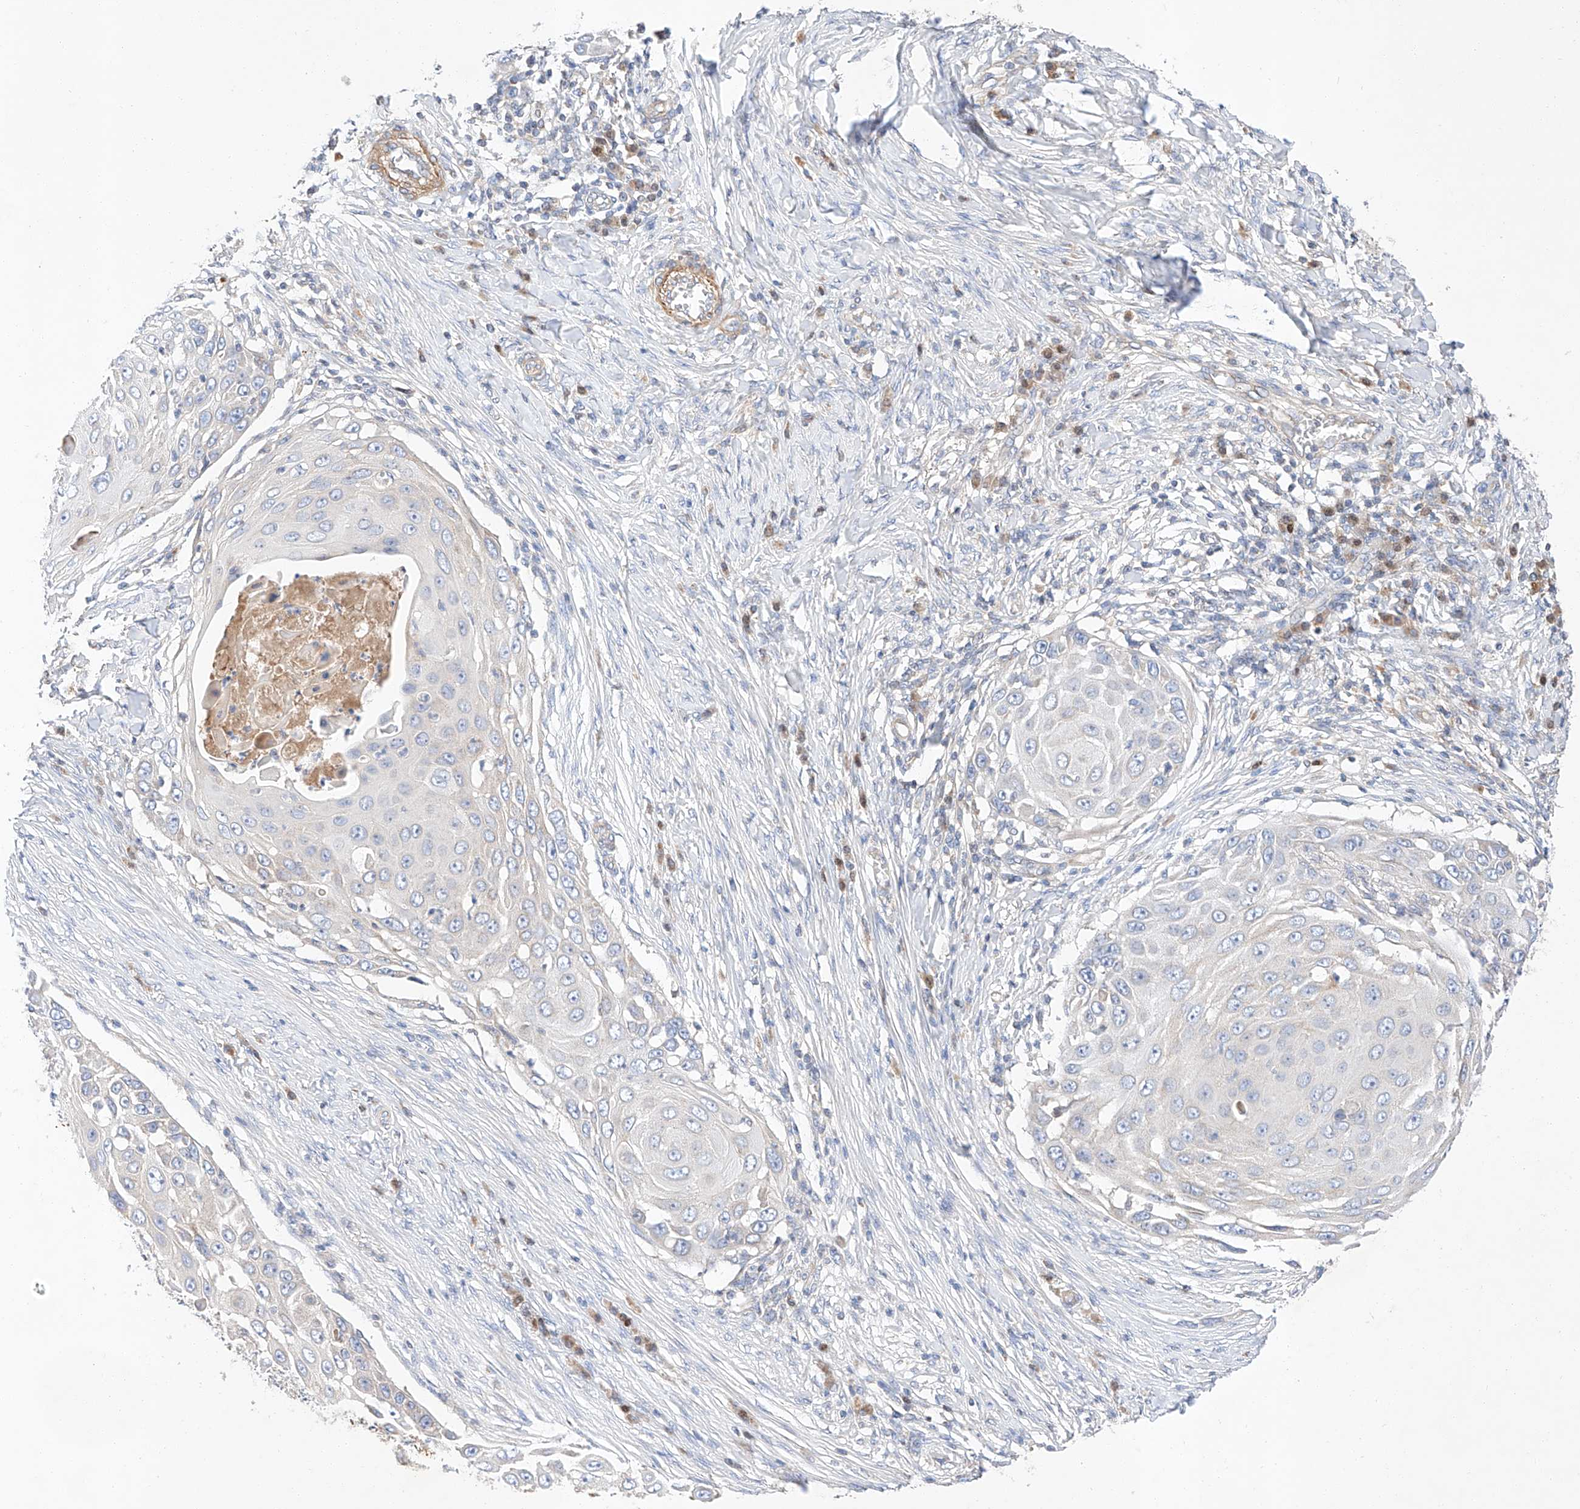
{"staining": {"intensity": "negative", "quantity": "none", "location": "none"}, "tissue": "skin cancer", "cell_type": "Tumor cells", "image_type": "cancer", "snomed": [{"axis": "morphology", "description": "Squamous cell carcinoma, NOS"}, {"axis": "topography", "description": "Skin"}], "caption": "Tumor cells show no significant protein positivity in skin squamous cell carcinoma.", "gene": "C6orf118", "patient": {"sex": "female", "age": 44}}